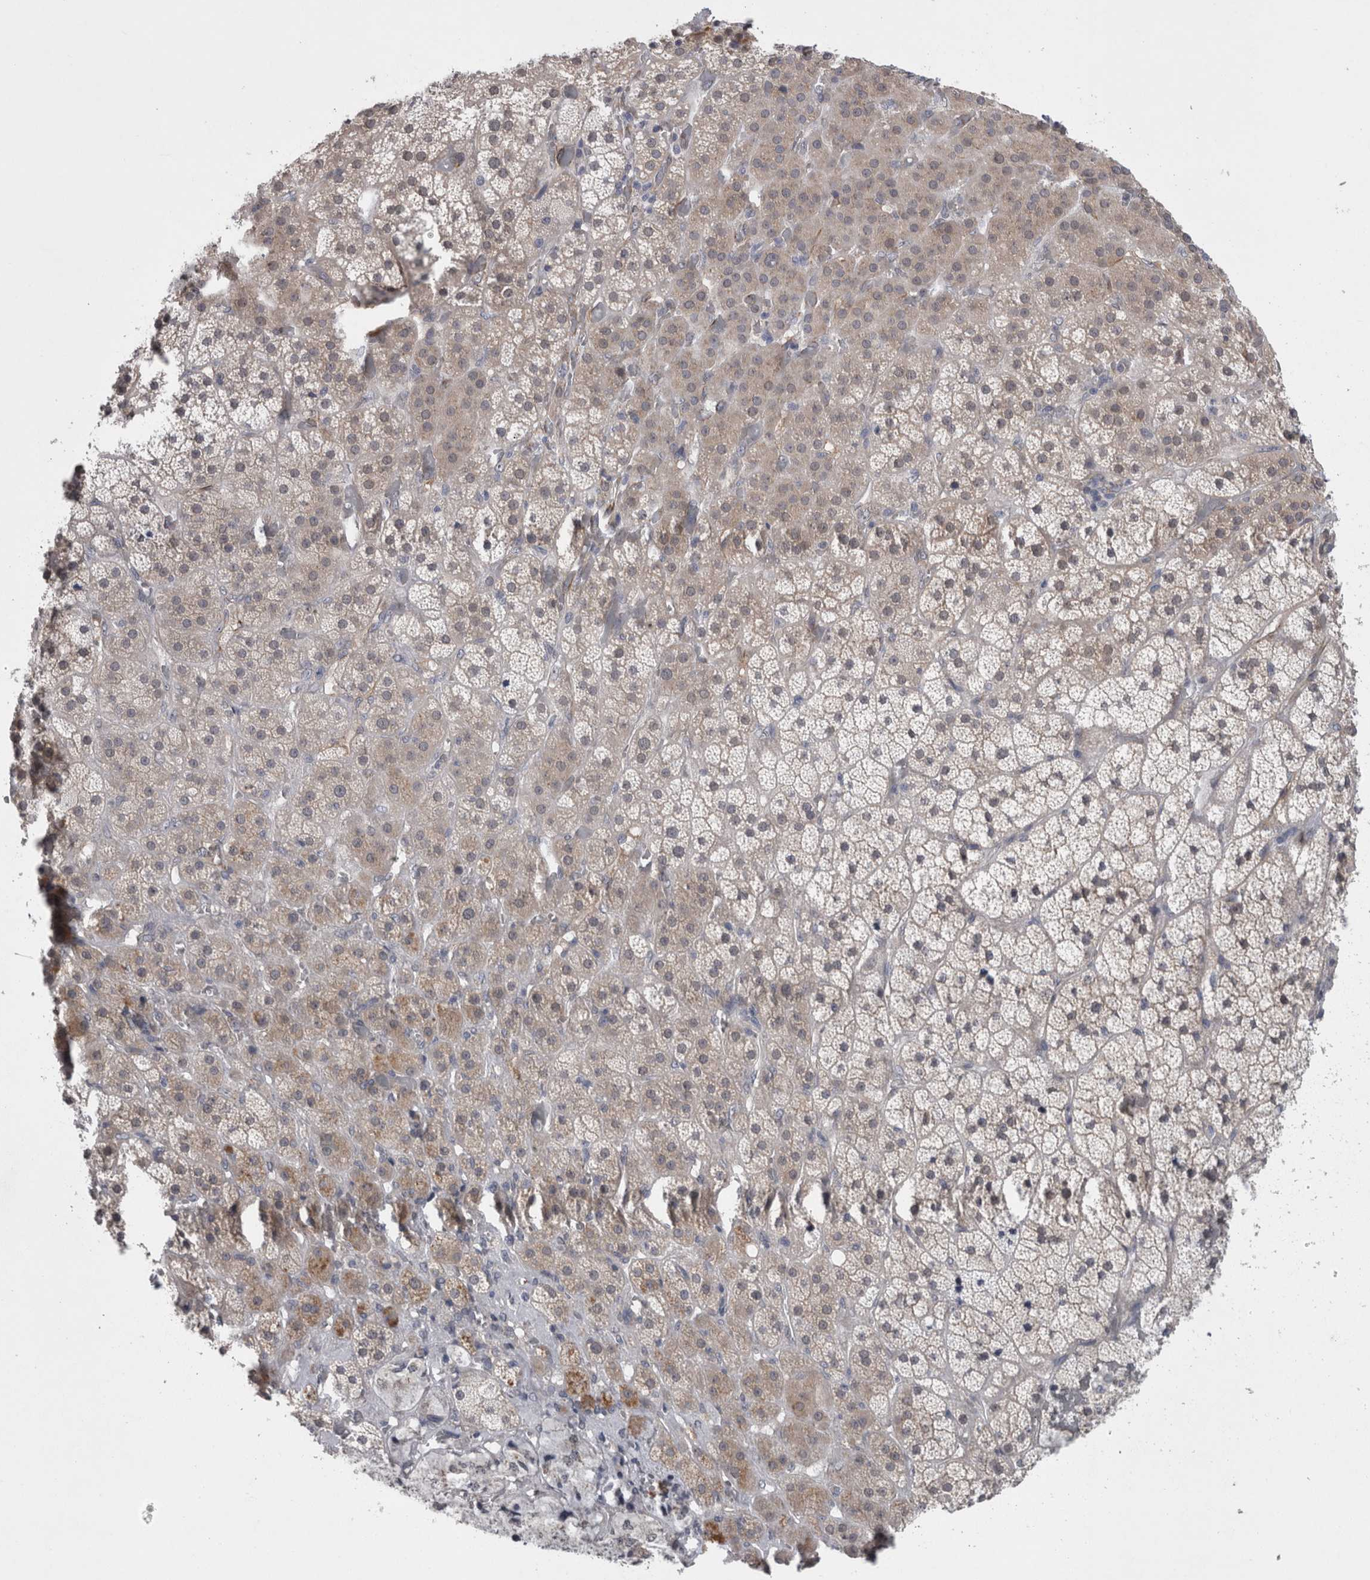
{"staining": {"intensity": "weak", "quantity": ">75%", "location": "cytoplasmic/membranous"}, "tissue": "adrenal gland", "cell_type": "Glandular cells", "image_type": "normal", "snomed": [{"axis": "morphology", "description": "Normal tissue, NOS"}, {"axis": "topography", "description": "Adrenal gland"}], "caption": "Unremarkable adrenal gland shows weak cytoplasmic/membranous staining in about >75% of glandular cells.", "gene": "DDX6", "patient": {"sex": "male", "age": 57}}